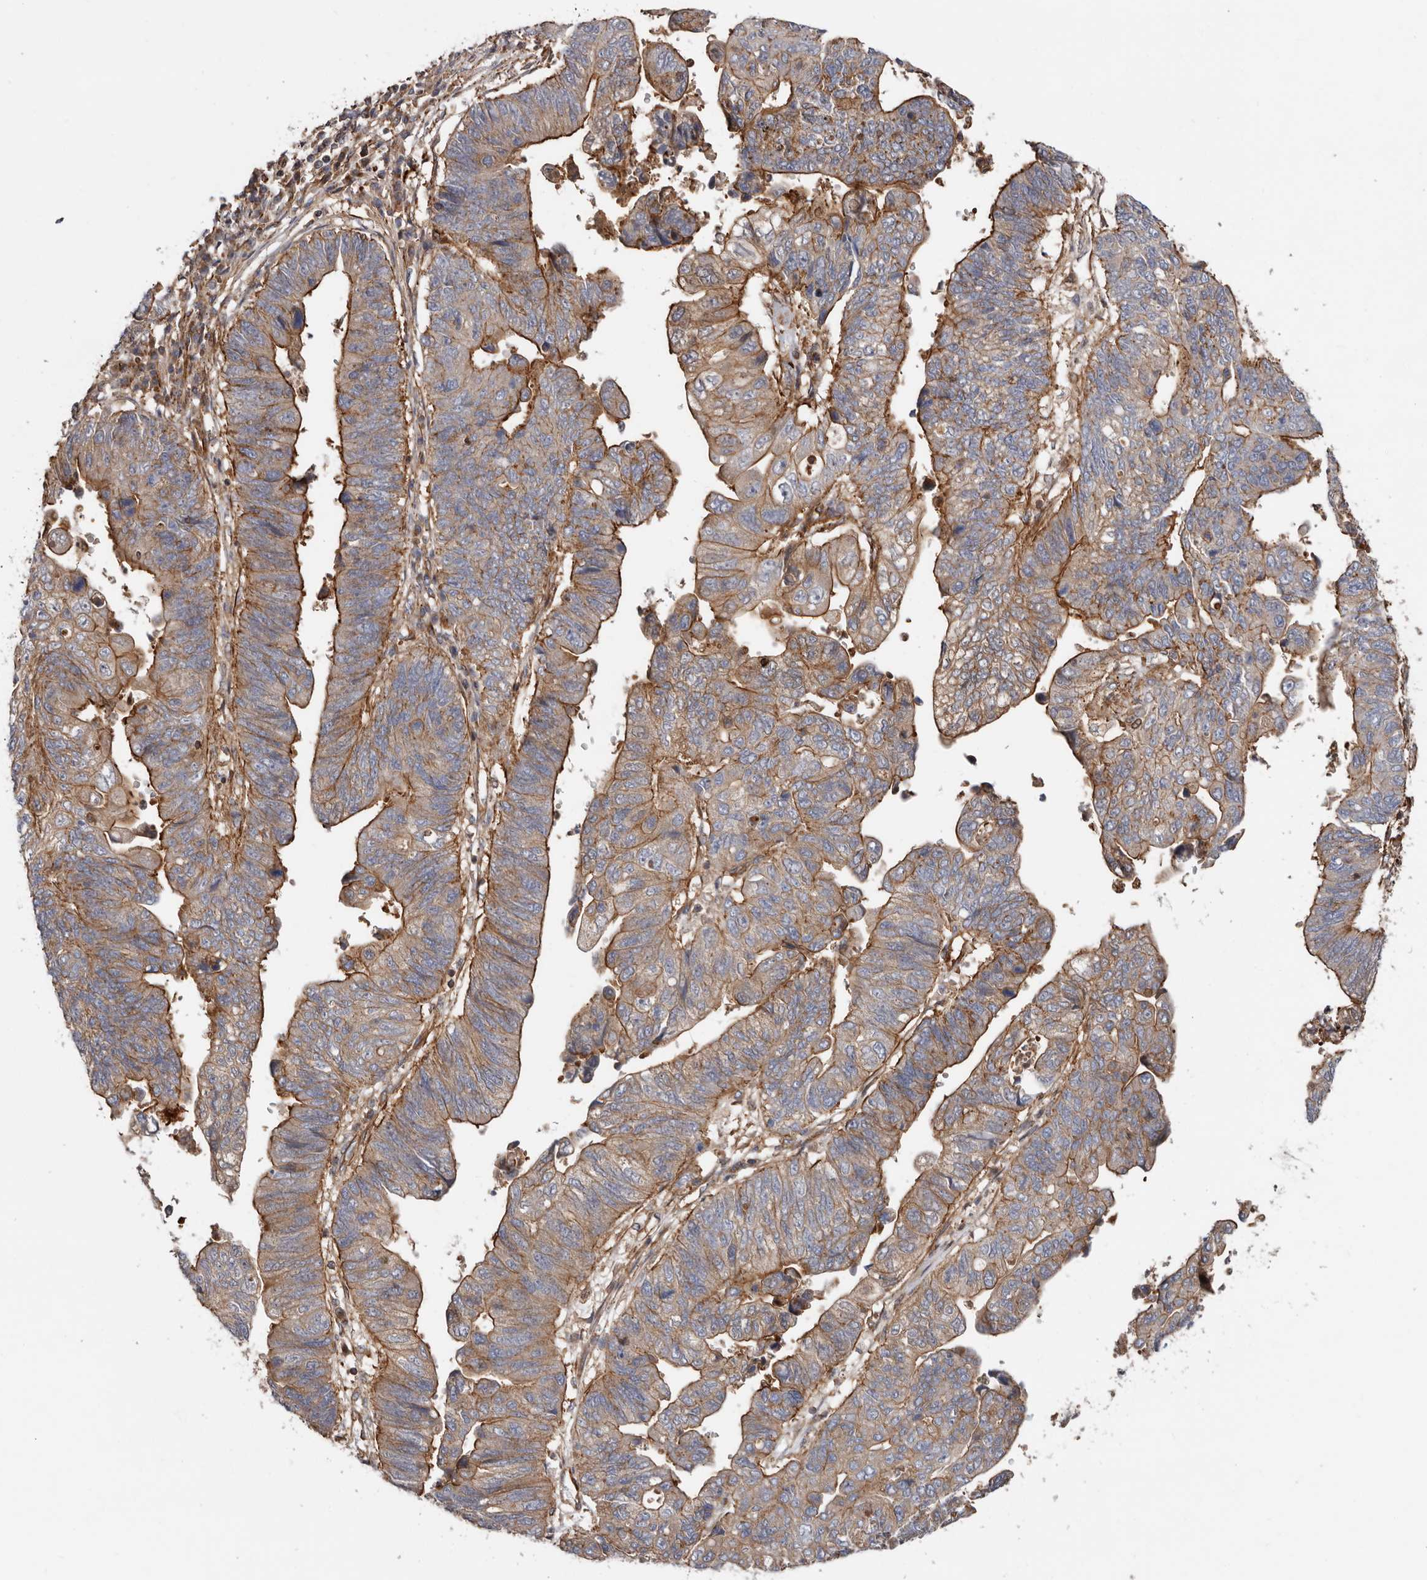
{"staining": {"intensity": "moderate", "quantity": ">75%", "location": "cytoplasmic/membranous"}, "tissue": "stomach cancer", "cell_type": "Tumor cells", "image_type": "cancer", "snomed": [{"axis": "morphology", "description": "Adenocarcinoma, NOS"}, {"axis": "topography", "description": "Stomach"}], "caption": "The immunohistochemical stain labels moderate cytoplasmic/membranous expression in tumor cells of stomach cancer (adenocarcinoma) tissue.", "gene": "TMC7", "patient": {"sex": "male", "age": 59}}